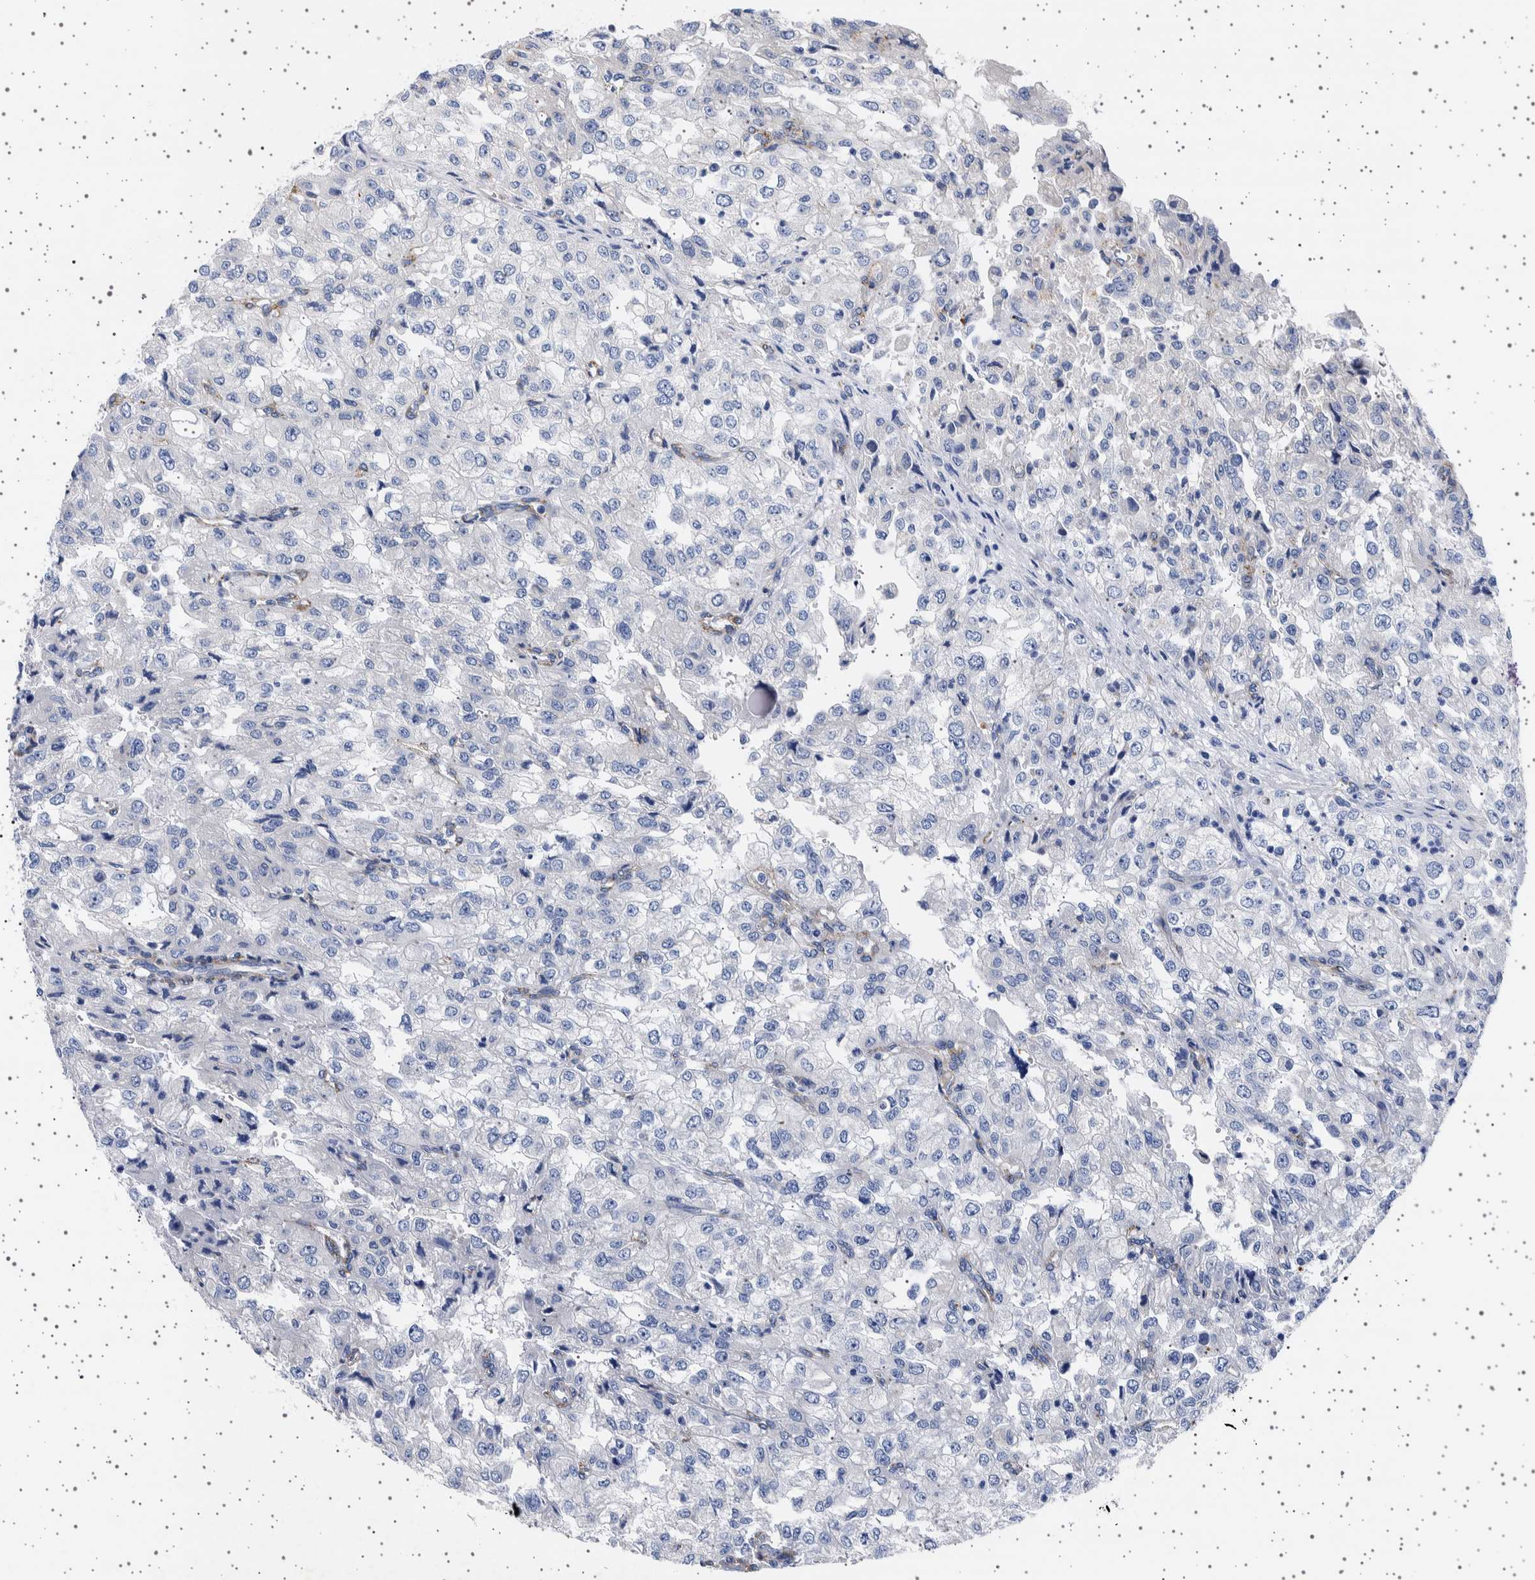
{"staining": {"intensity": "negative", "quantity": "none", "location": "none"}, "tissue": "renal cancer", "cell_type": "Tumor cells", "image_type": "cancer", "snomed": [{"axis": "morphology", "description": "Adenocarcinoma, NOS"}, {"axis": "topography", "description": "Kidney"}], "caption": "Immunohistochemistry (IHC) of human renal cancer (adenocarcinoma) shows no staining in tumor cells.", "gene": "SEPTIN4", "patient": {"sex": "female", "age": 54}}